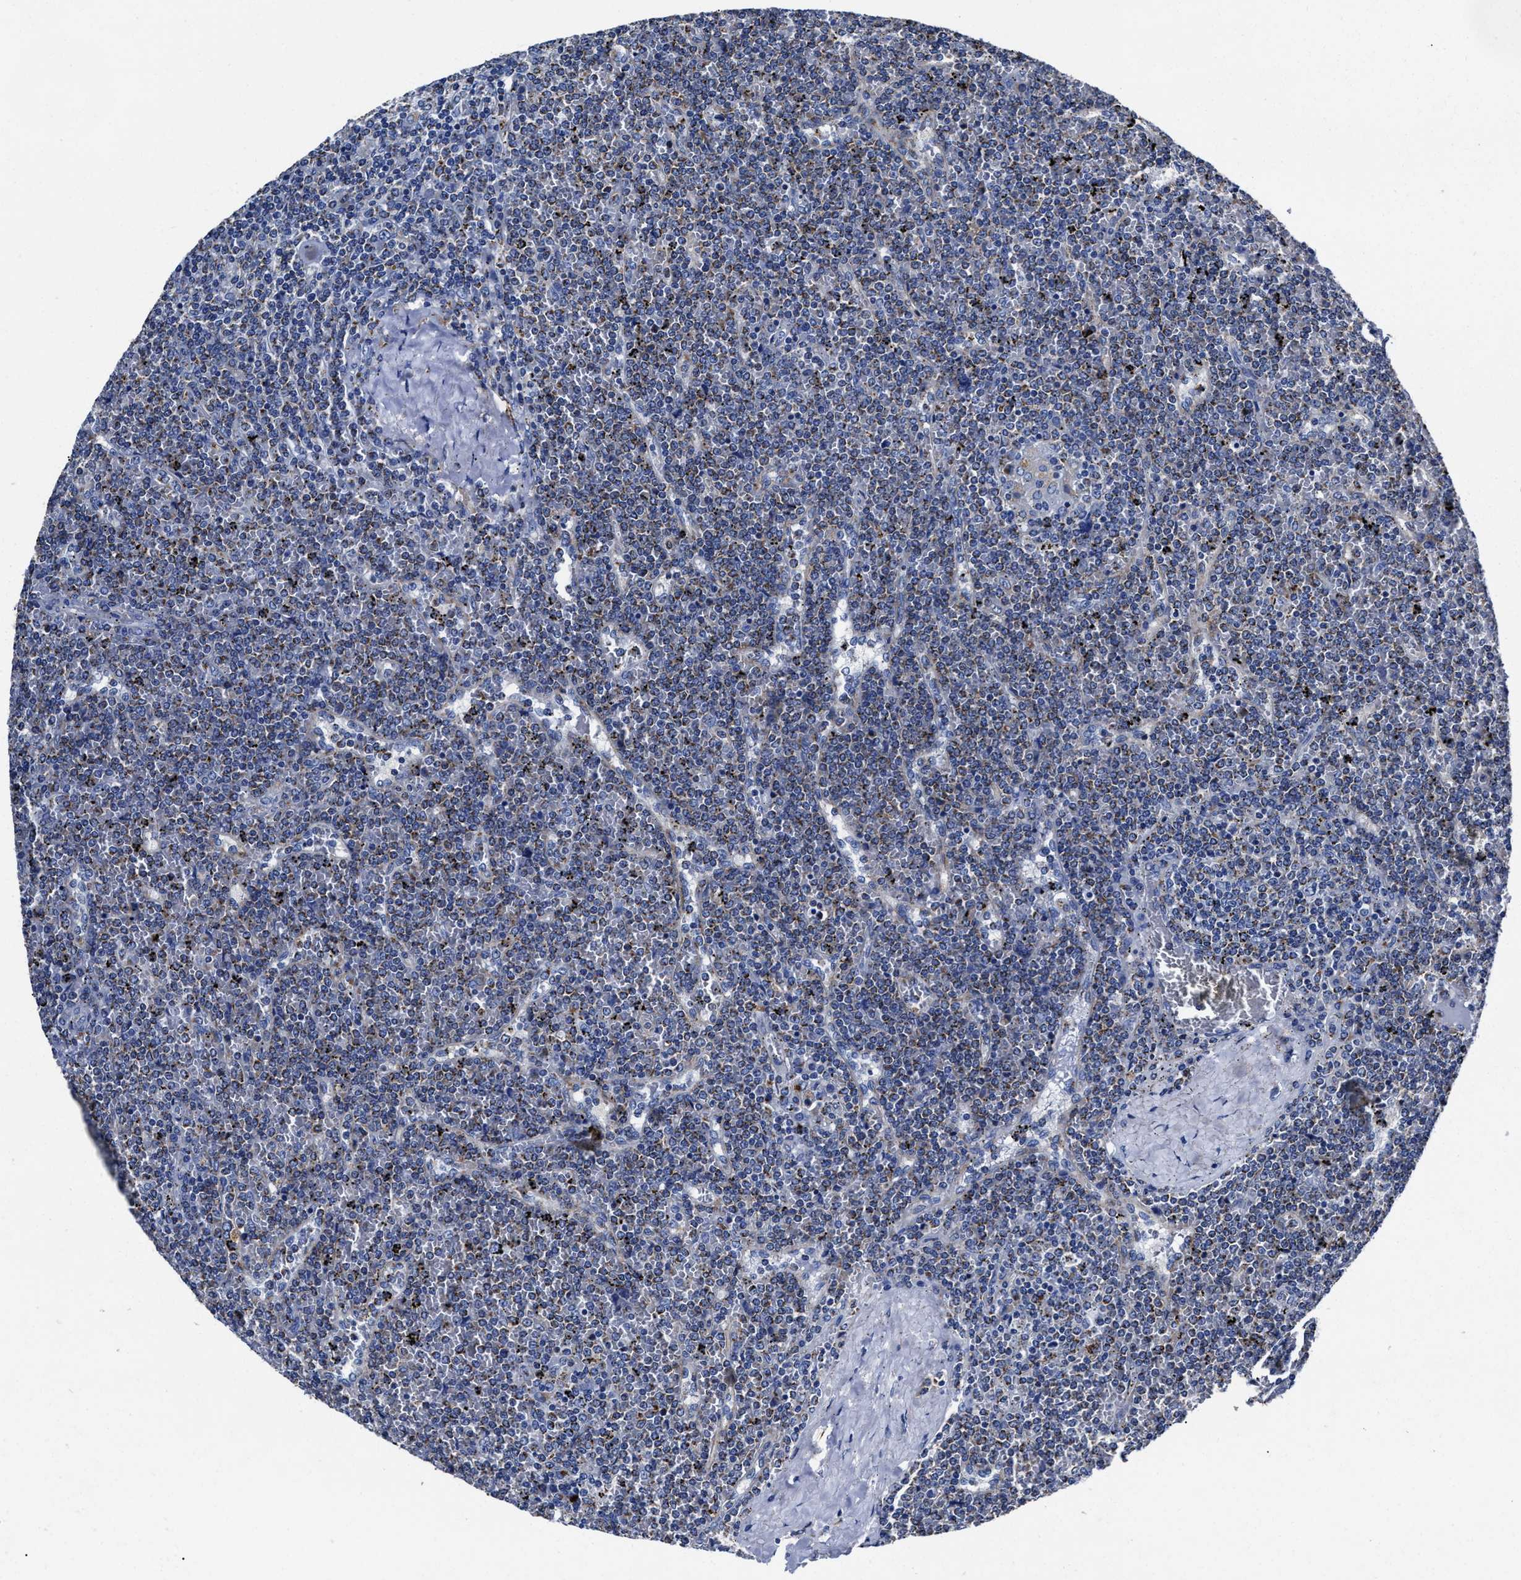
{"staining": {"intensity": "strong", "quantity": "25%-75%", "location": "cytoplasmic/membranous"}, "tissue": "lymphoma", "cell_type": "Tumor cells", "image_type": "cancer", "snomed": [{"axis": "morphology", "description": "Malignant lymphoma, non-Hodgkin's type, Low grade"}, {"axis": "topography", "description": "Spleen"}], "caption": "A brown stain highlights strong cytoplasmic/membranous staining of a protein in malignant lymphoma, non-Hodgkin's type (low-grade) tumor cells. Ihc stains the protein in brown and the nuclei are stained blue.", "gene": "LAMTOR4", "patient": {"sex": "female", "age": 19}}